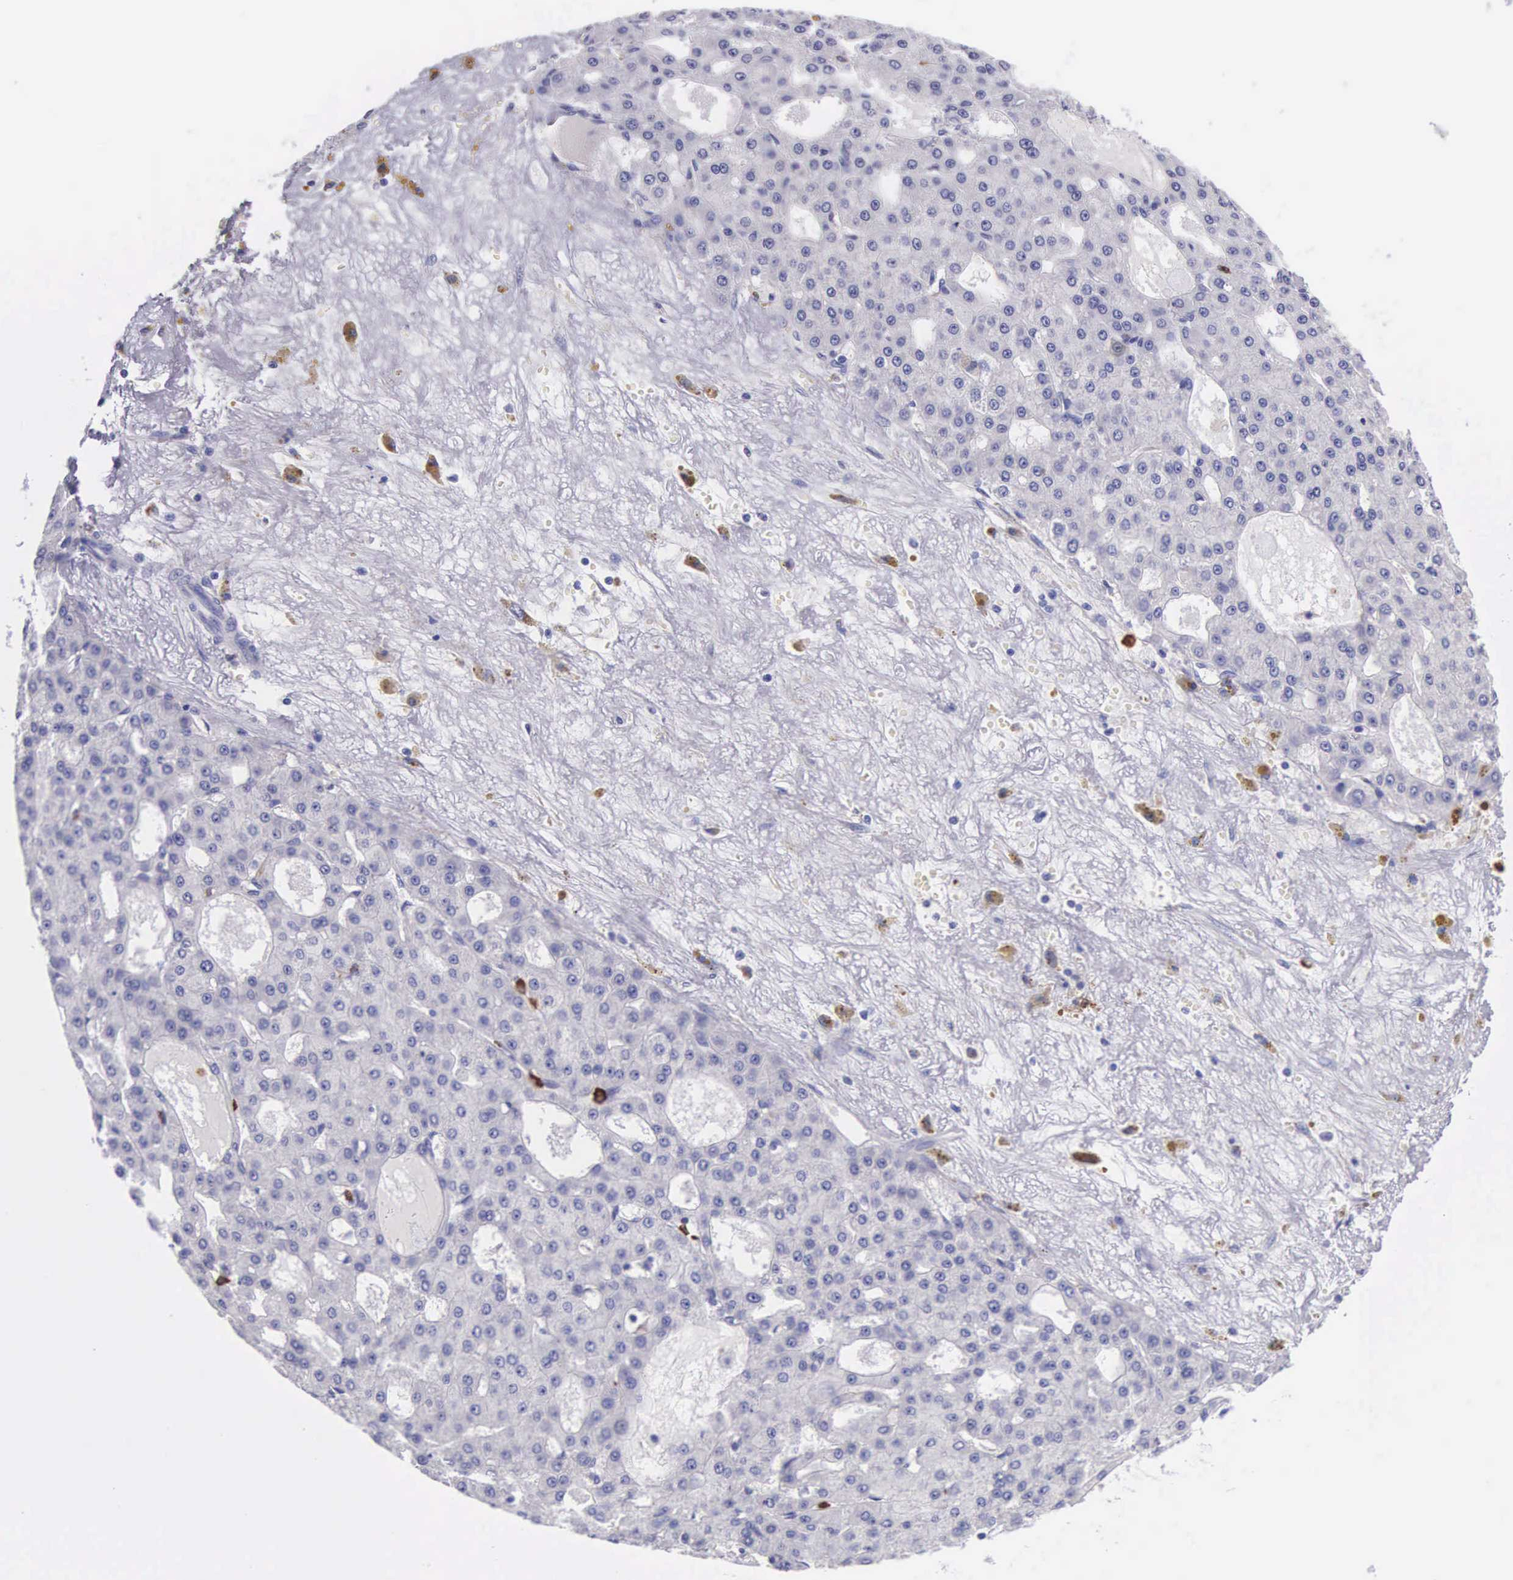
{"staining": {"intensity": "negative", "quantity": "none", "location": "none"}, "tissue": "liver cancer", "cell_type": "Tumor cells", "image_type": "cancer", "snomed": [{"axis": "morphology", "description": "Carcinoma, Hepatocellular, NOS"}, {"axis": "topography", "description": "Liver"}], "caption": "Human liver hepatocellular carcinoma stained for a protein using IHC reveals no expression in tumor cells.", "gene": "FCN1", "patient": {"sex": "male", "age": 47}}